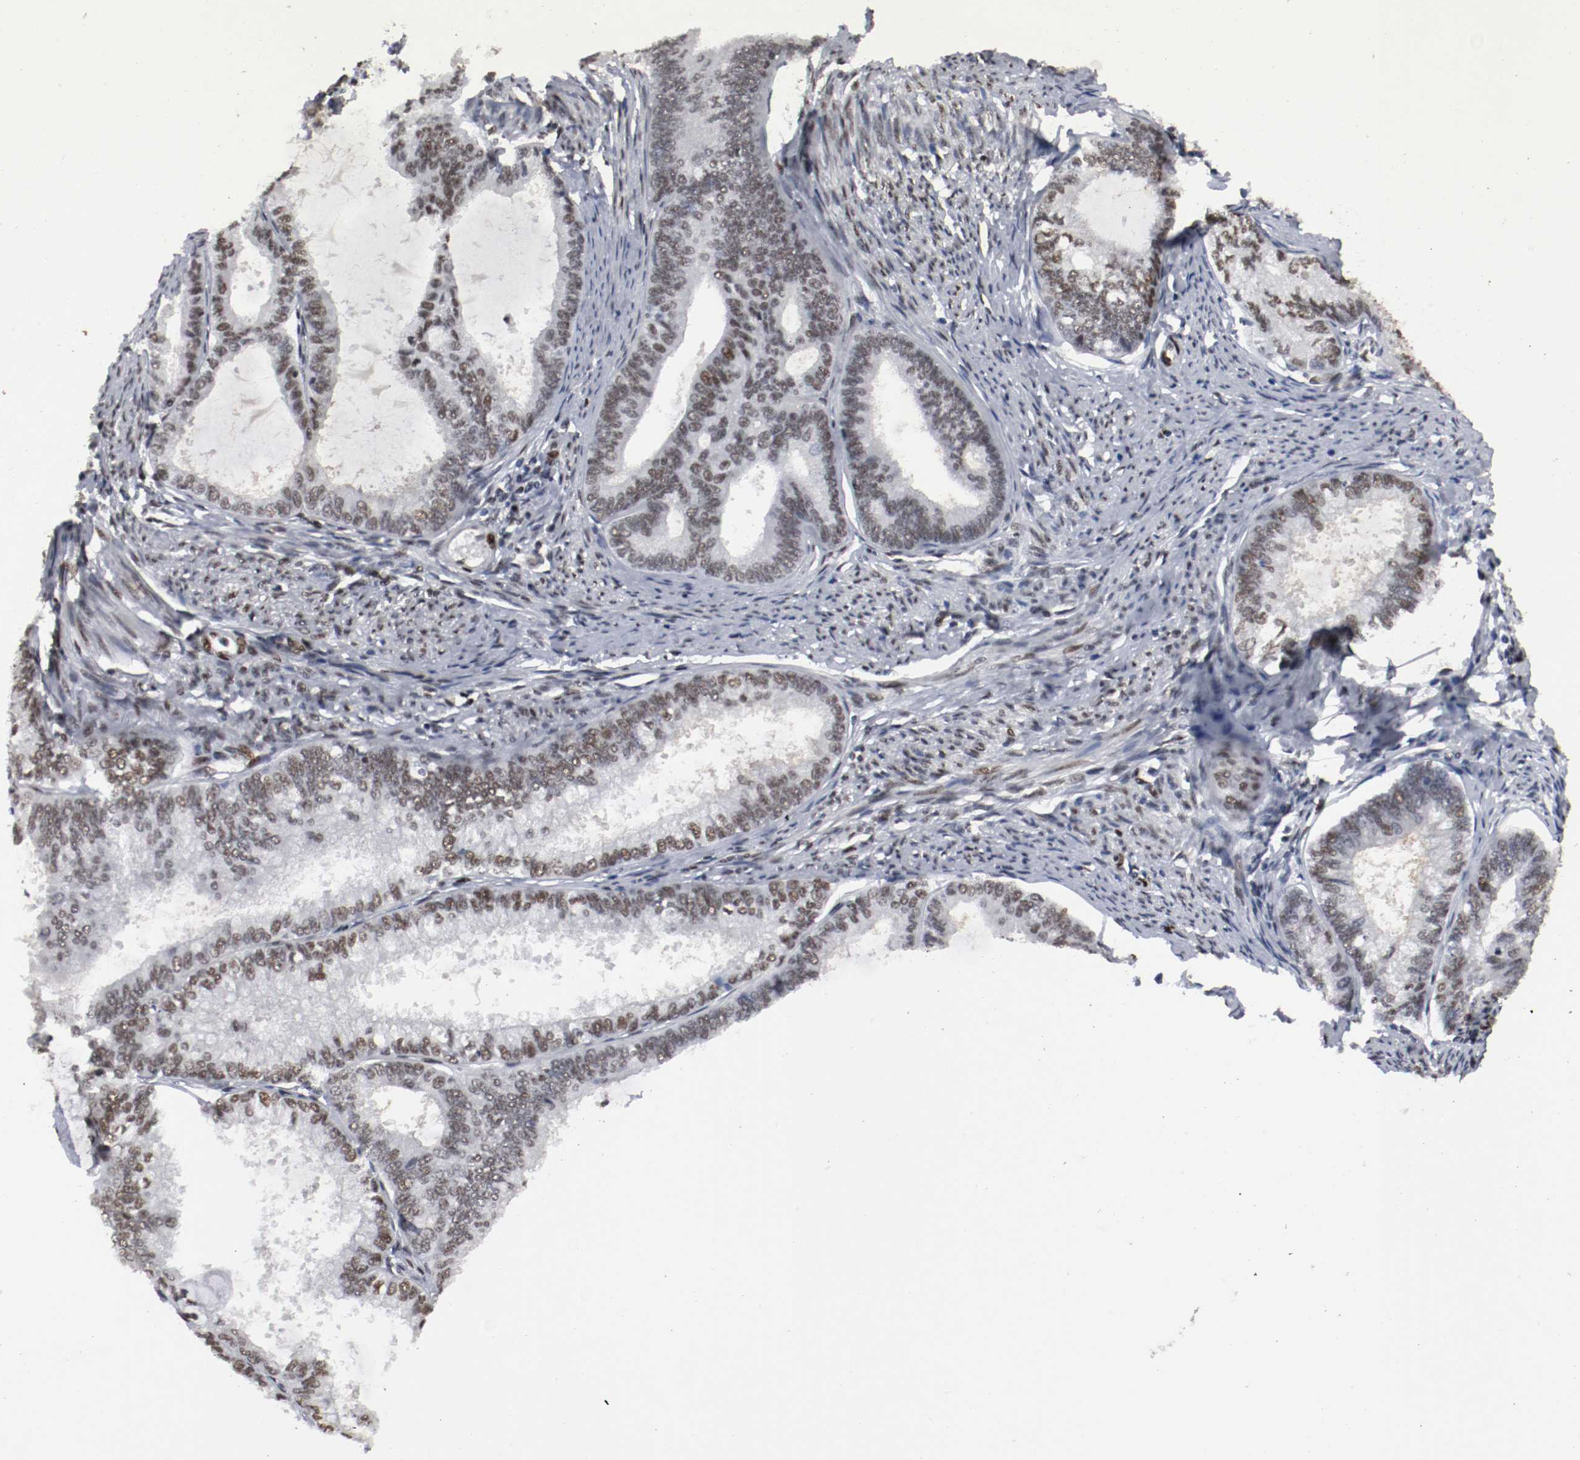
{"staining": {"intensity": "weak", "quantity": ">75%", "location": "nuclear"}, "tissue": "endometrial cancer", "cell_type": "Tumor cells", "image_type": "cancer", "snomed": [{"axis": "morphology", "description": "Adenocarcinoma, NOS"}, {"axis": "topography", "description": "Endometrium"}], "caption": "A histopathology image of human endometrial cancer stained for a protein shows weak nuclear brown staining in tumor cells.", "gene": "MEF2D", "patient": {"sex": "female", "age": 86}}